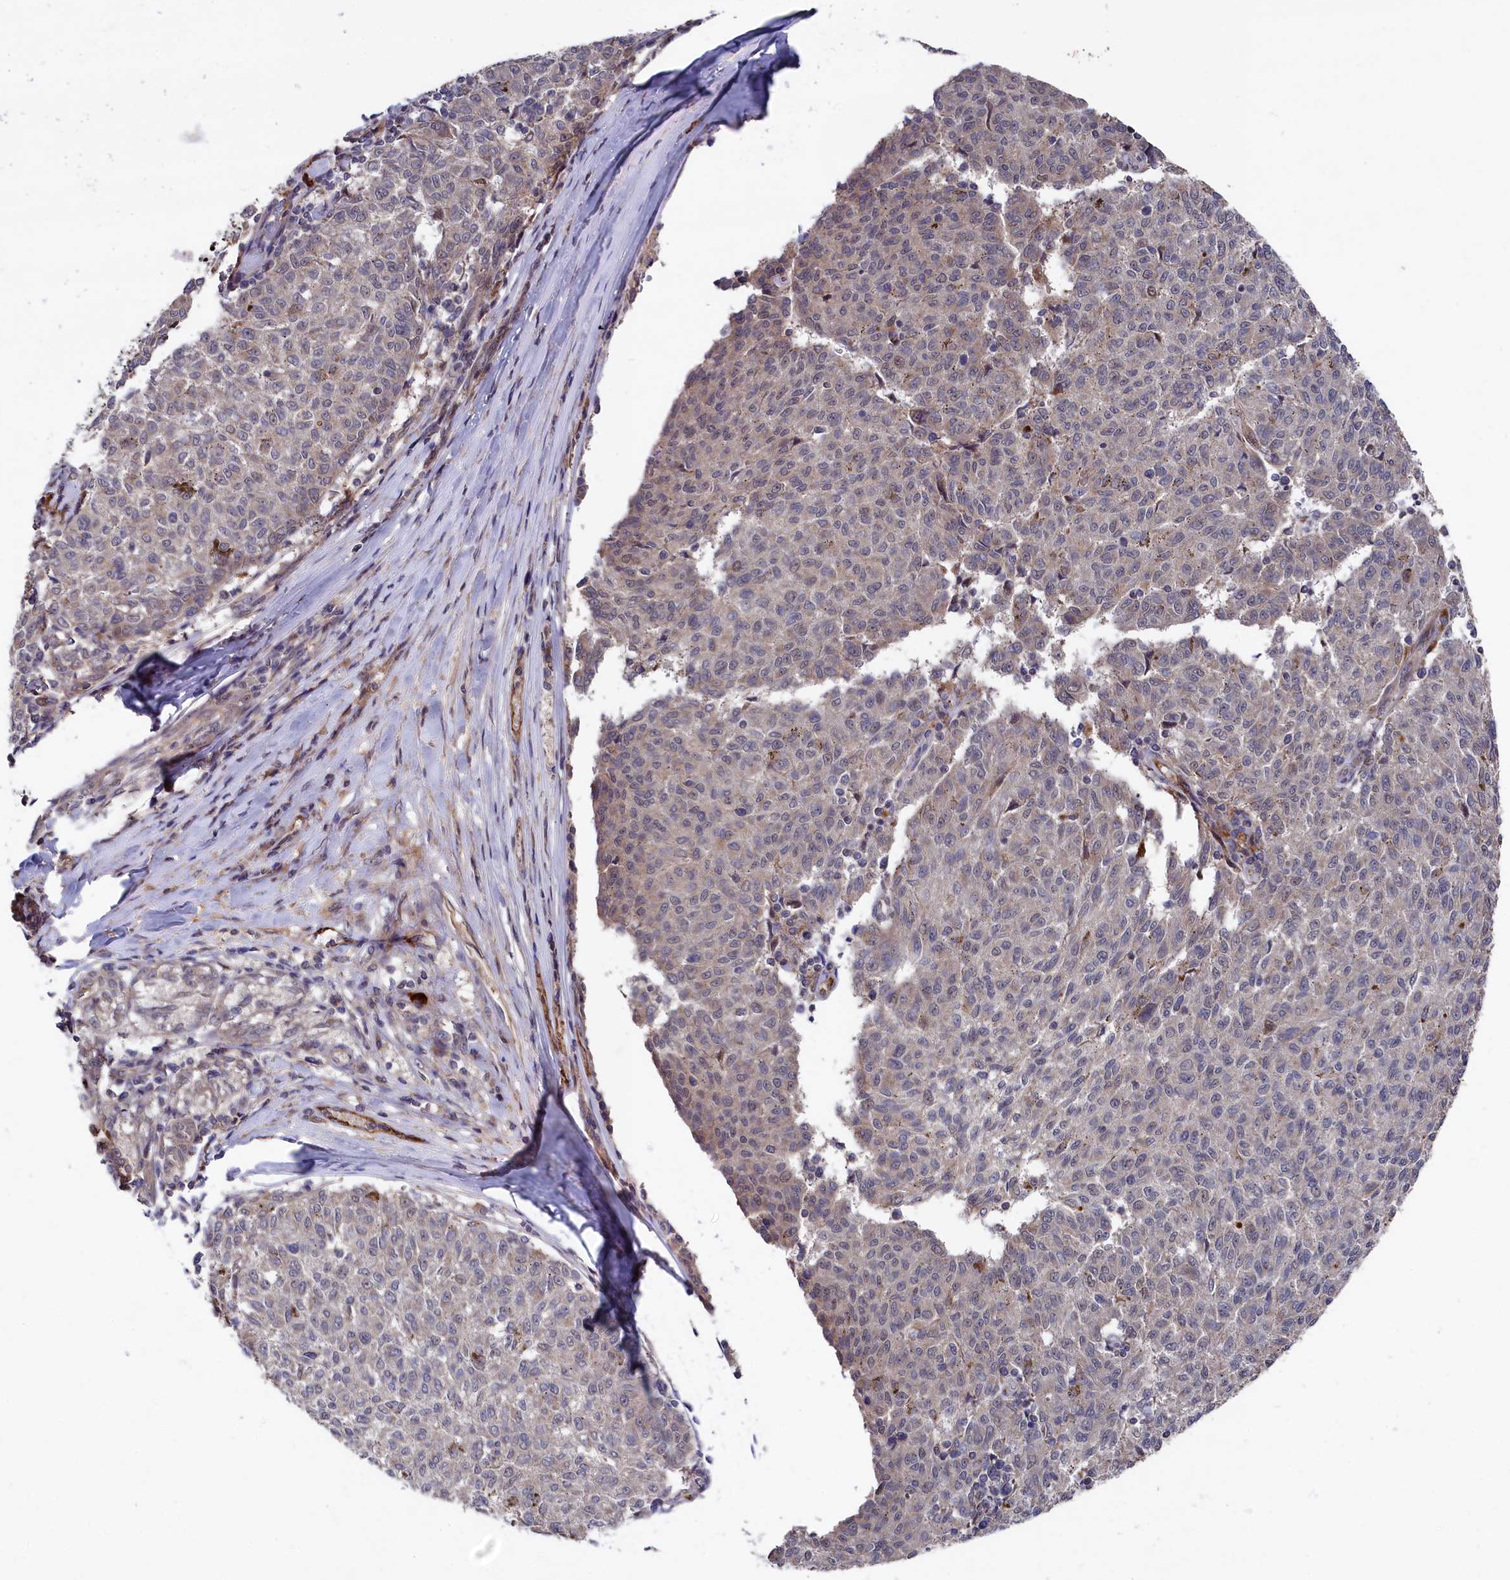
{"staining": {"intensity": "negative", "quantity": "none", "location": "none"}, "tissue": "melanoma", "cell_type": "Tumor cells", "image_type": "cancer", "snomed": [{"axis": "morphology", "description": "Malignant melanoma, NOS"}, {"axis": "topography", "description": "Skin"}], "caption": "DAB immunohistochemical staining of human melanoma displays no significant positivity in tumor cells.", "gene": "SUPV3L1", "patient": {"sex": "female", "age": 72}}